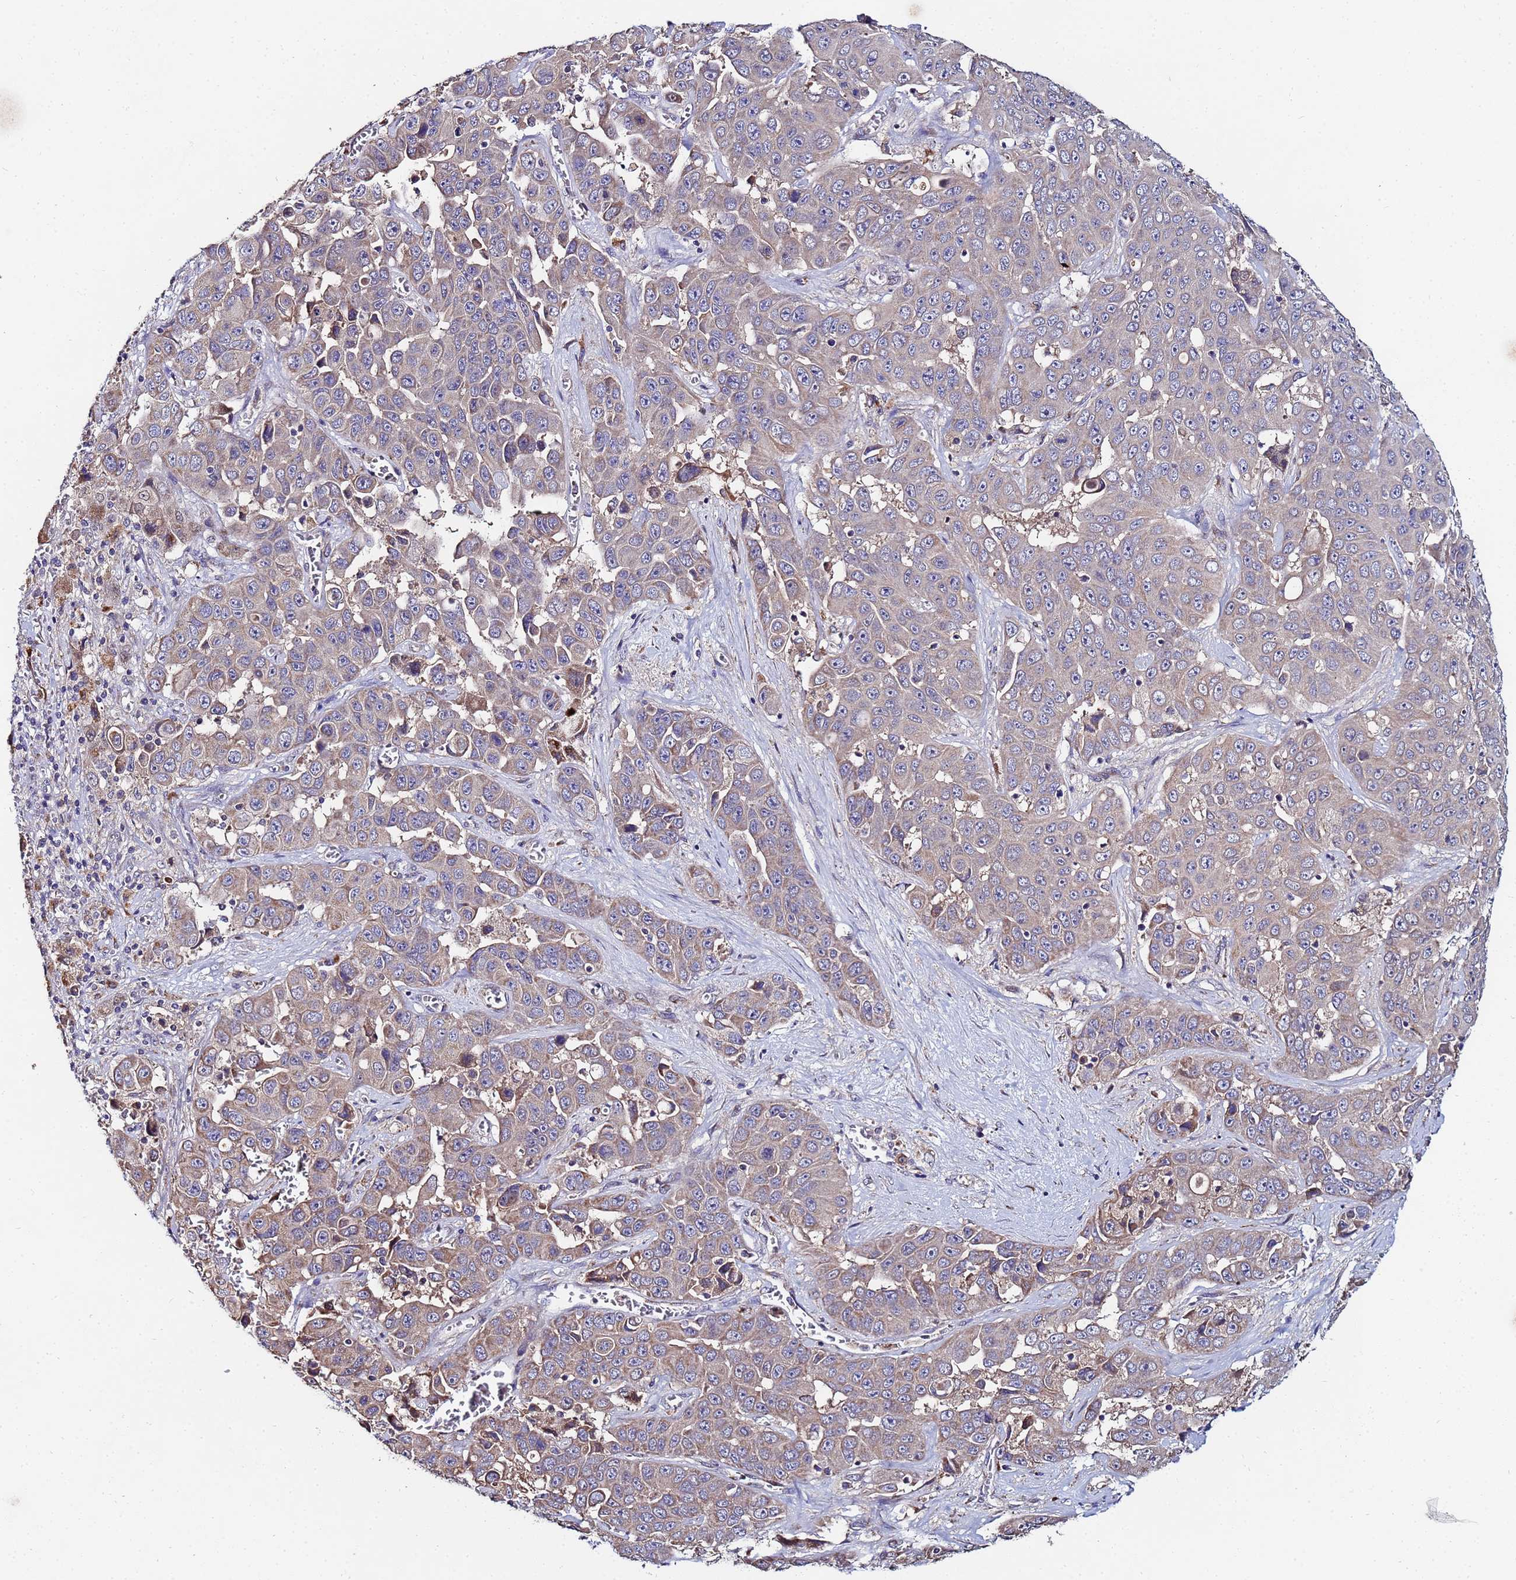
{"staining": {"intensity": "weak", "quantity": "25%-75%", "location": "cytoplasmic/membranous"}, "tissue": "liver cancer", "cell_type": "Tumor cells", "image_type": "cancer", "snomed": [{"axis": "morphology", "description": "Cholangiocarcinoma"}, {"axis": "topography", "description": "Liver"}], "caption": "Immunohistochemical staining of liver cancer (cholangiocarcinoma) reveals weak cytoplasmic/membranous protein positivity in about 25%-75% of tumor cells. The protein is shown in brown color, while the nuclei are stained blue.", "gene": "C5orf34", "patient": {"sex": "female", "age": 52}}